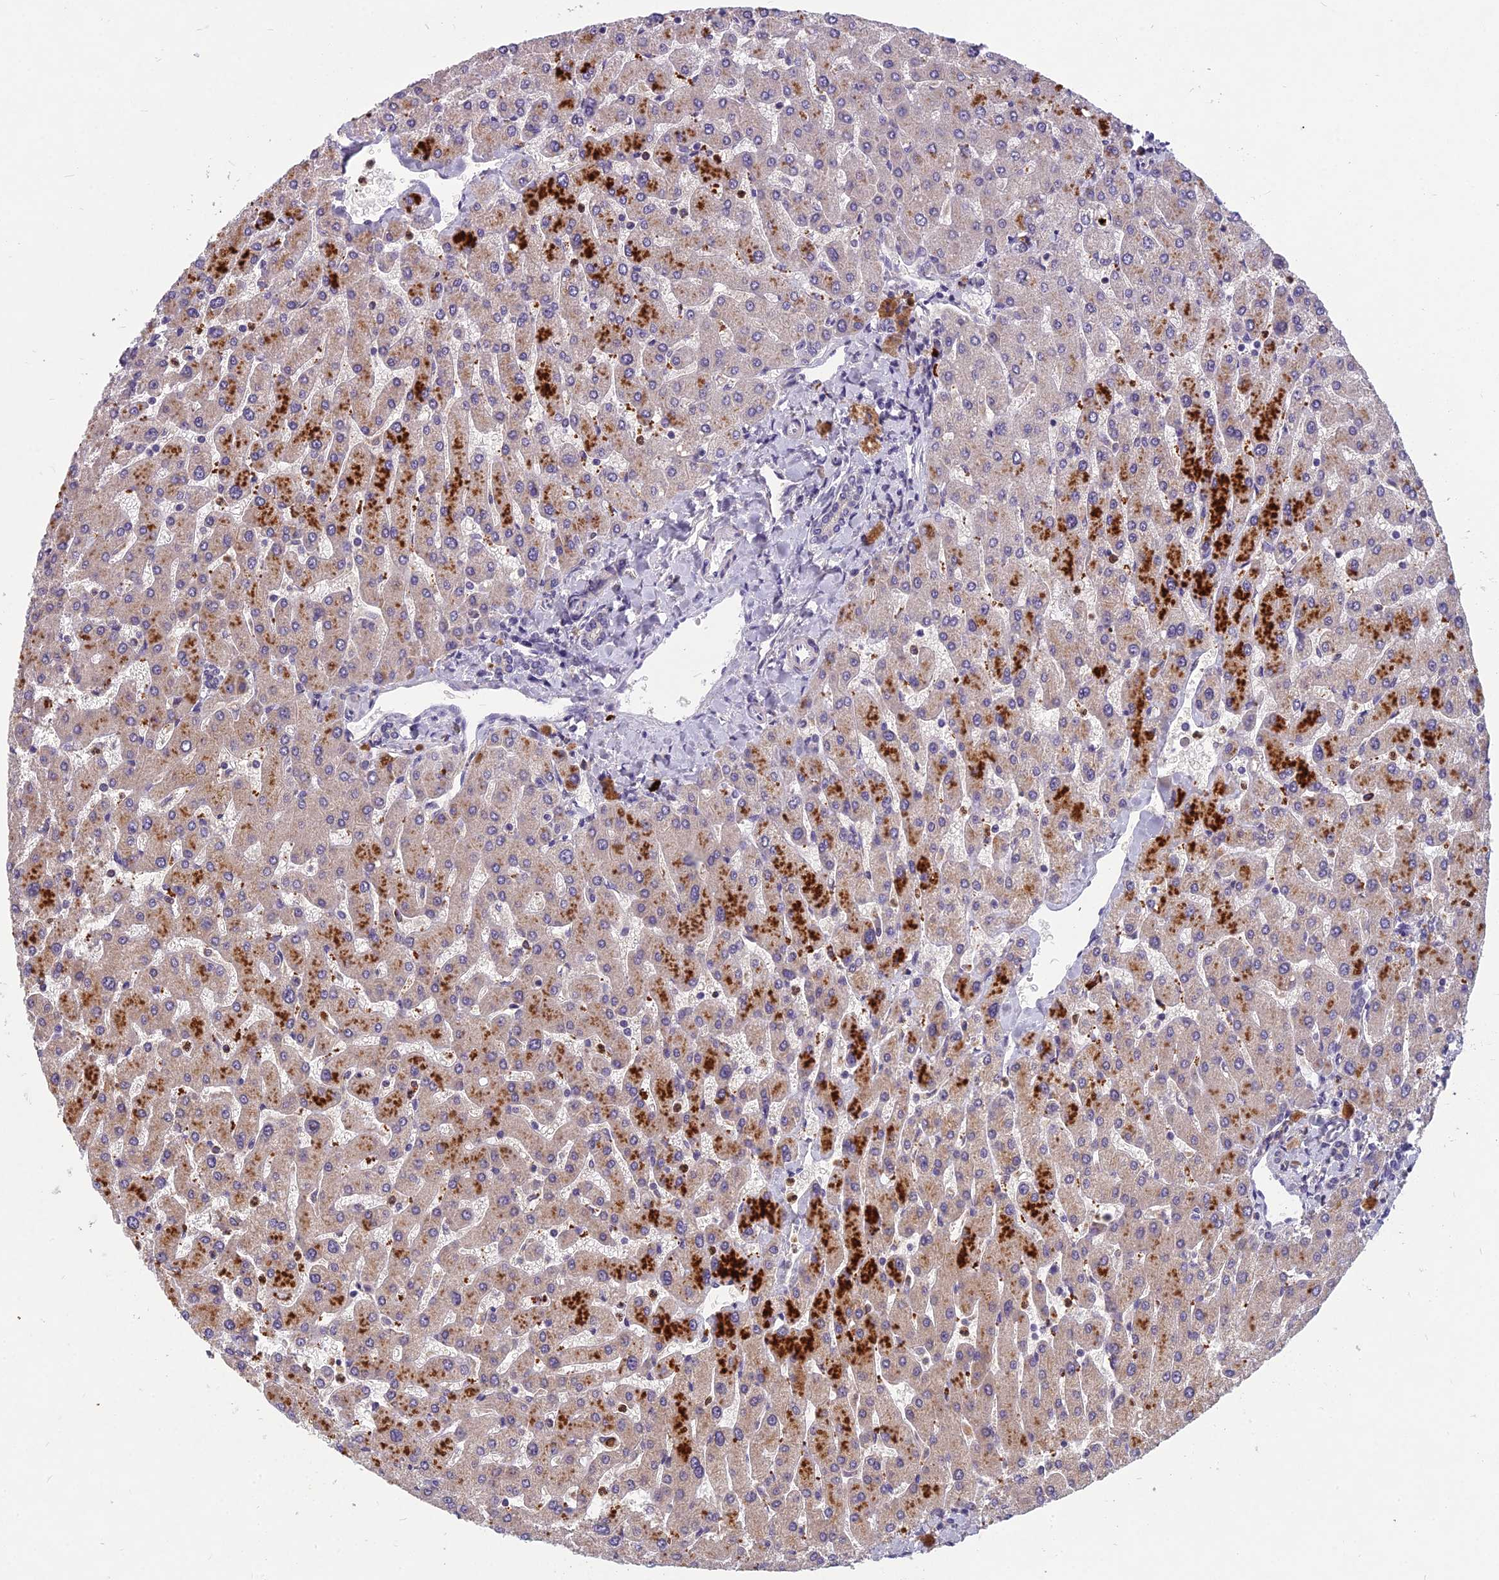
{"staining": {"intensity": "negative", "quantity": "none", "location": "none"}, "tissue": "liver", "cell_type": "Cholangiocytes", "image_type": "normal", "snomed": [{"axis": "morphology", "description": "Normal tissue, NOS"}, {"axis": "topography", "description": "Liver"}], "caption": "Immunohistochemistry (IHC) histopathology image of normal liver: human liver stained with DAB demonstrates no significant protein positivity in cholangiocytes. (Immunohistochemistry (IHC), brightfield microscopy, high magnification).", "gene": "ENSG00000188897", "patient": {"sex": "male", "age": 55}}